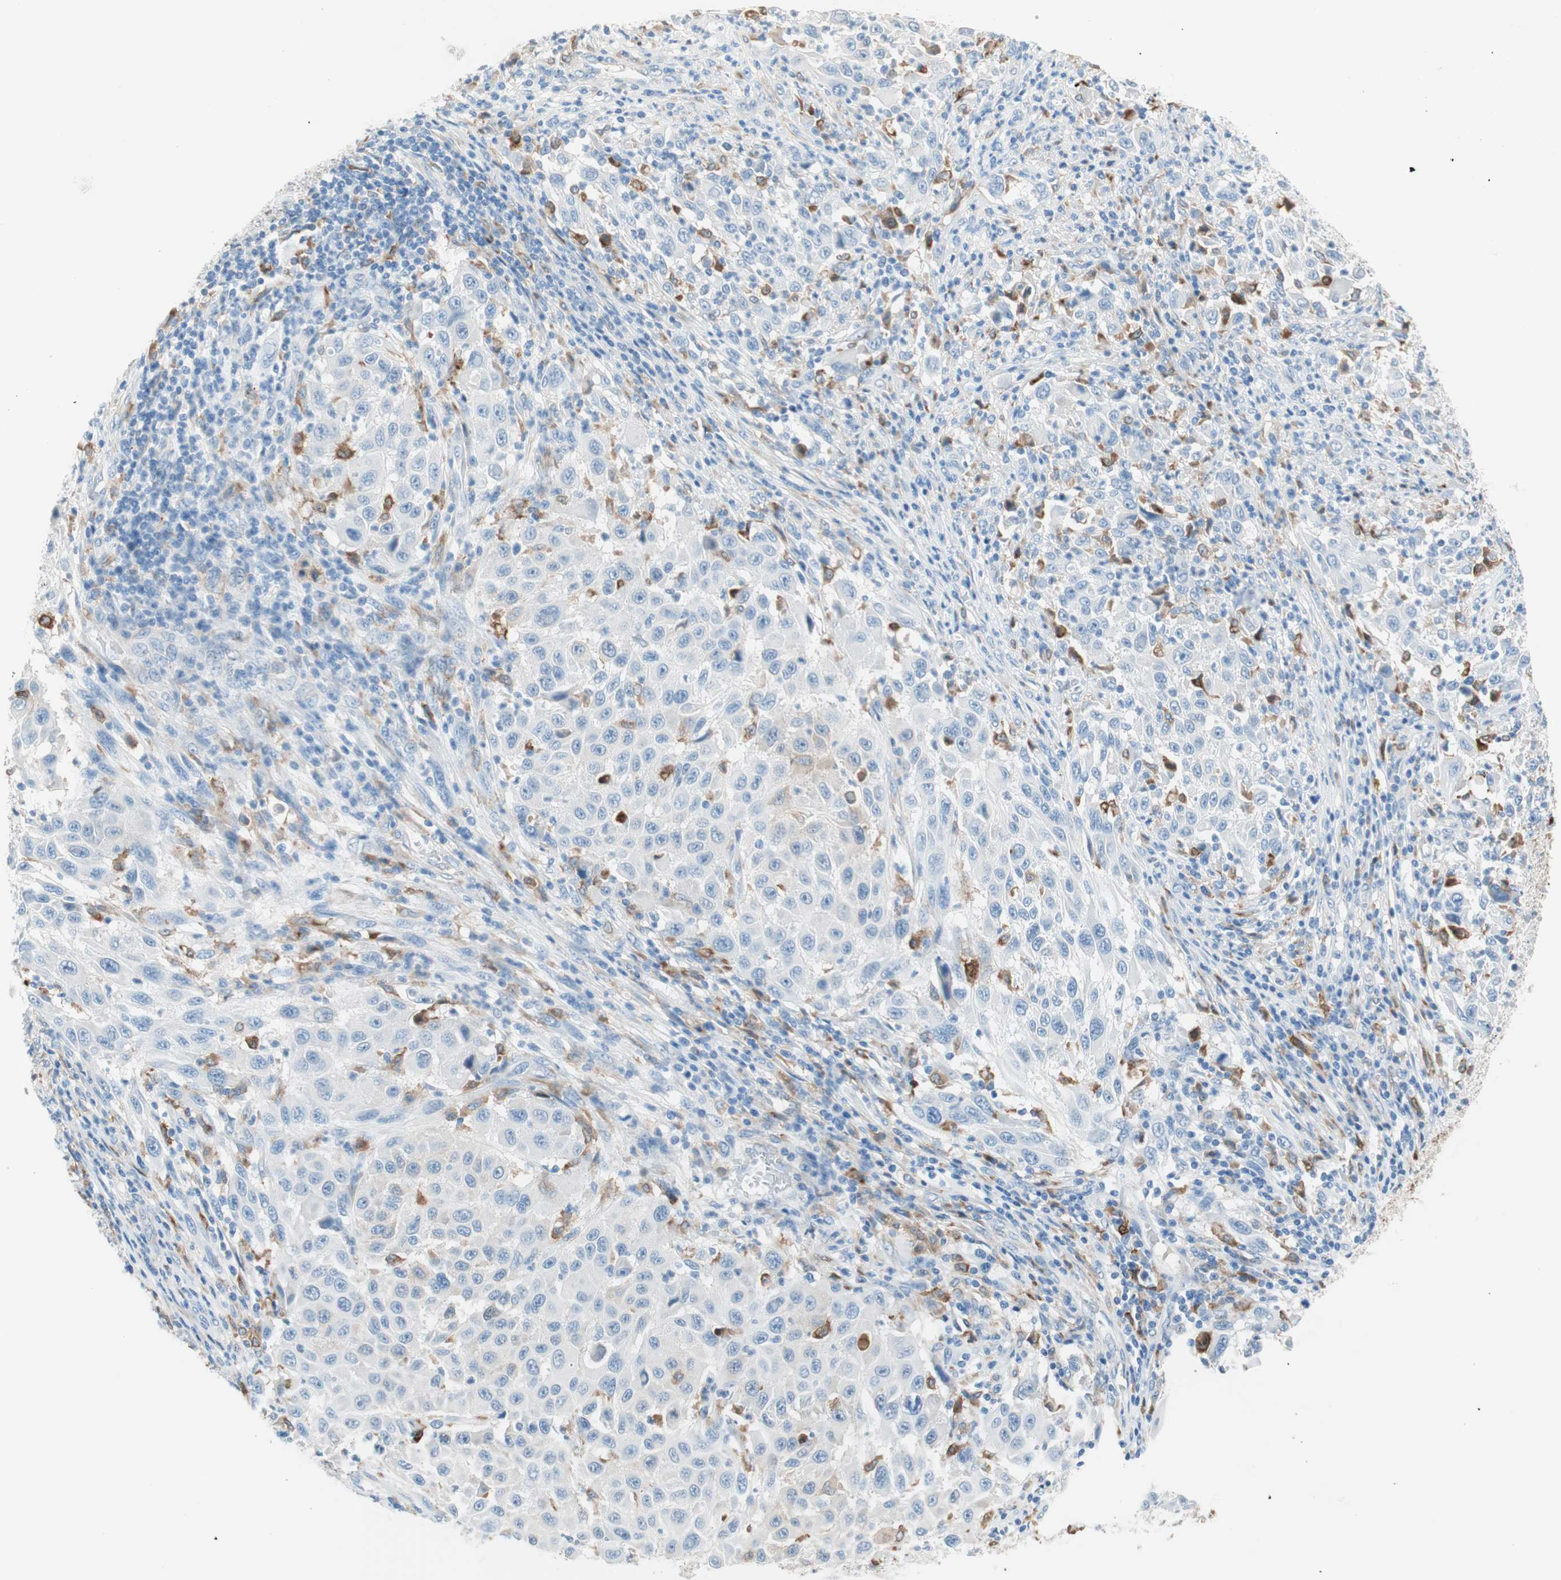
{"staining": {"intensity": "weak", "quantity": "<25%", "location": "cytoplasmic/membranous"}, "tissue": "melanoma", "cell_type": "Tumor cells", "image_type": "cancer", "snomed": [{"axis": "morphology", "description": "Malignant melanoma, Metastatic site"}, {"axis": "topography", "description": "Lymph node"}], "caption": "The IHC image has no significant staining in tumor cells of melanoma tissue.", "gene": "GLUL", "patient": {"sex": "male", "age": 61}}